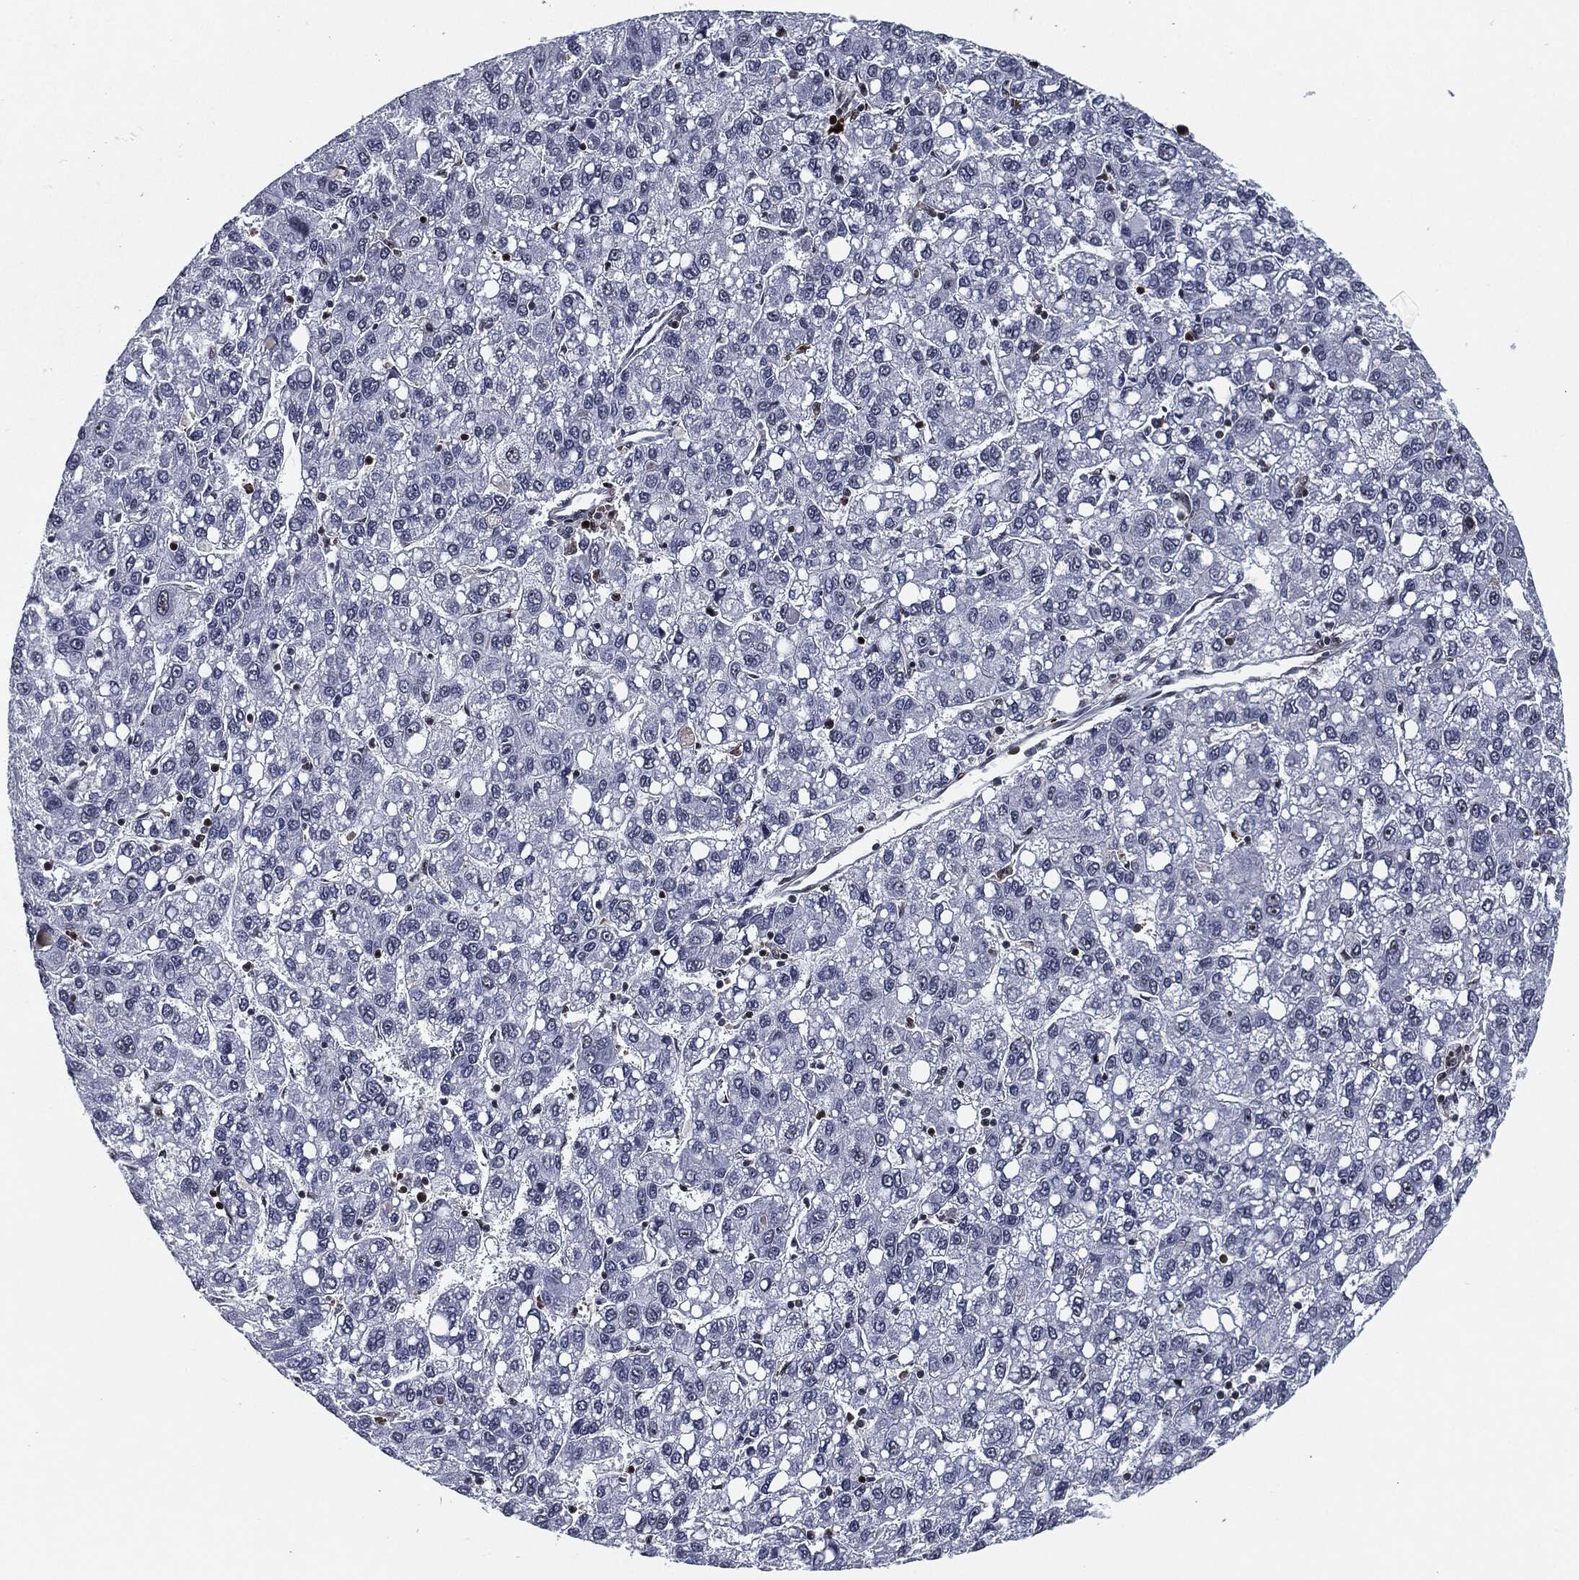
{"staining": {"intensity": "negative", "quantity": "none", "location": "none"}, "tissue": "liver cancer", "cell_type": "Tumor cells", "image_type": "cancer", "snomed": [{"axis": "morphology", "description": "Carcinoma, Hepatocellular, NOS"}, {"axis": "topography", "description": "Liver"}], "caption": "Protein analysis of liver hepatocellular carcinoma displays no significant staining in tumor cells.", "gene": "AKT2", "patient": {"sex": "female", "age": 82}}